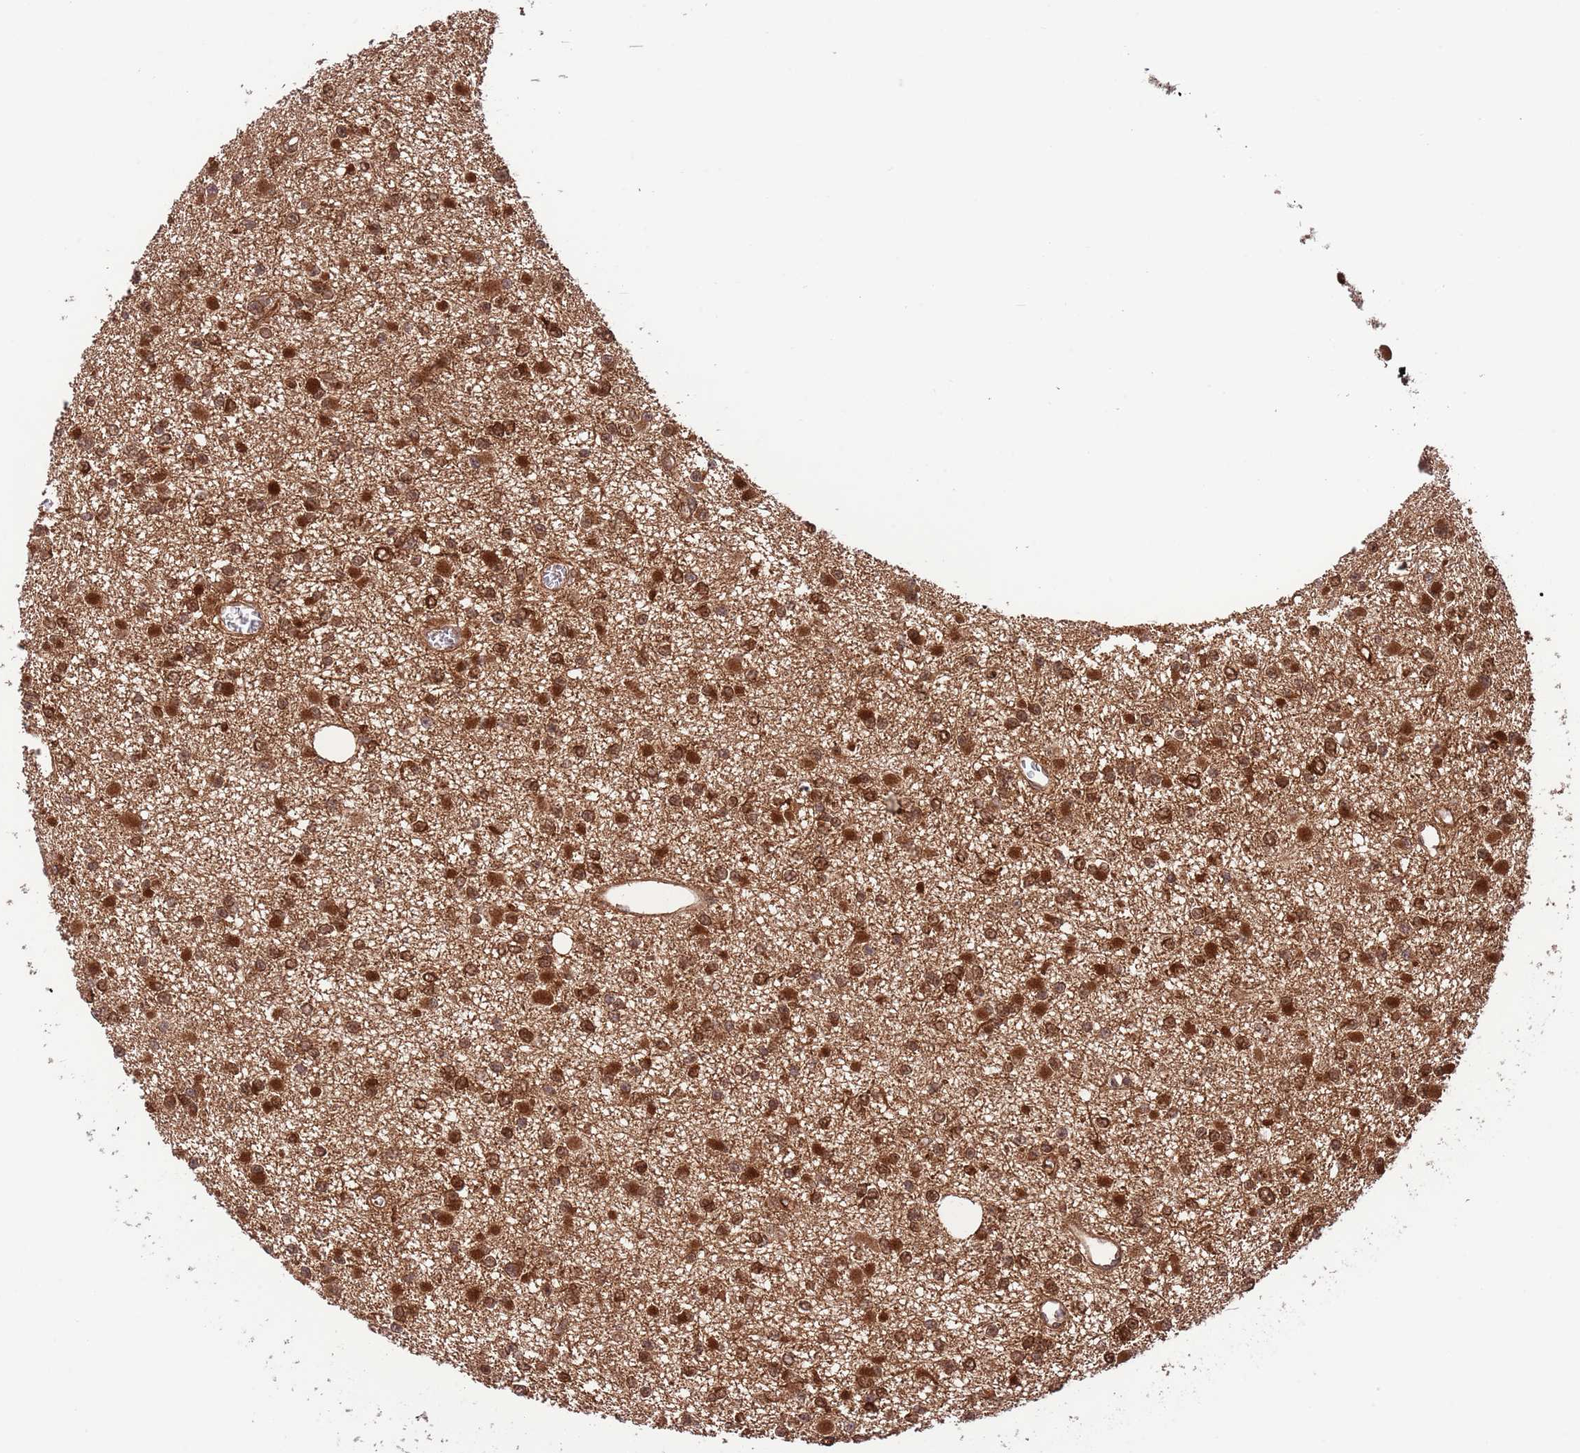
{"staining": {"intensity": "strong", "quantity": ">75%", "location": "nuclear"}, "tissue": "glioma", "cell_type": "Tumor cells", "image_type": "cancer", "snomed": [{"axis": "morphology", "description": "Glioma, malignant, Low grade"}, {"axis": "topography", "description": "Brain"}], "caption": "Glioma was stained to show a protein in brown. There is high levels of strong nuclear positivity in approximately >75% of tumor cells. The protein of interest is shown in brown color, while the nuclei are stained blue.", "gene": "HDHD2", "patient": {"sex": "female", "age": 22}}